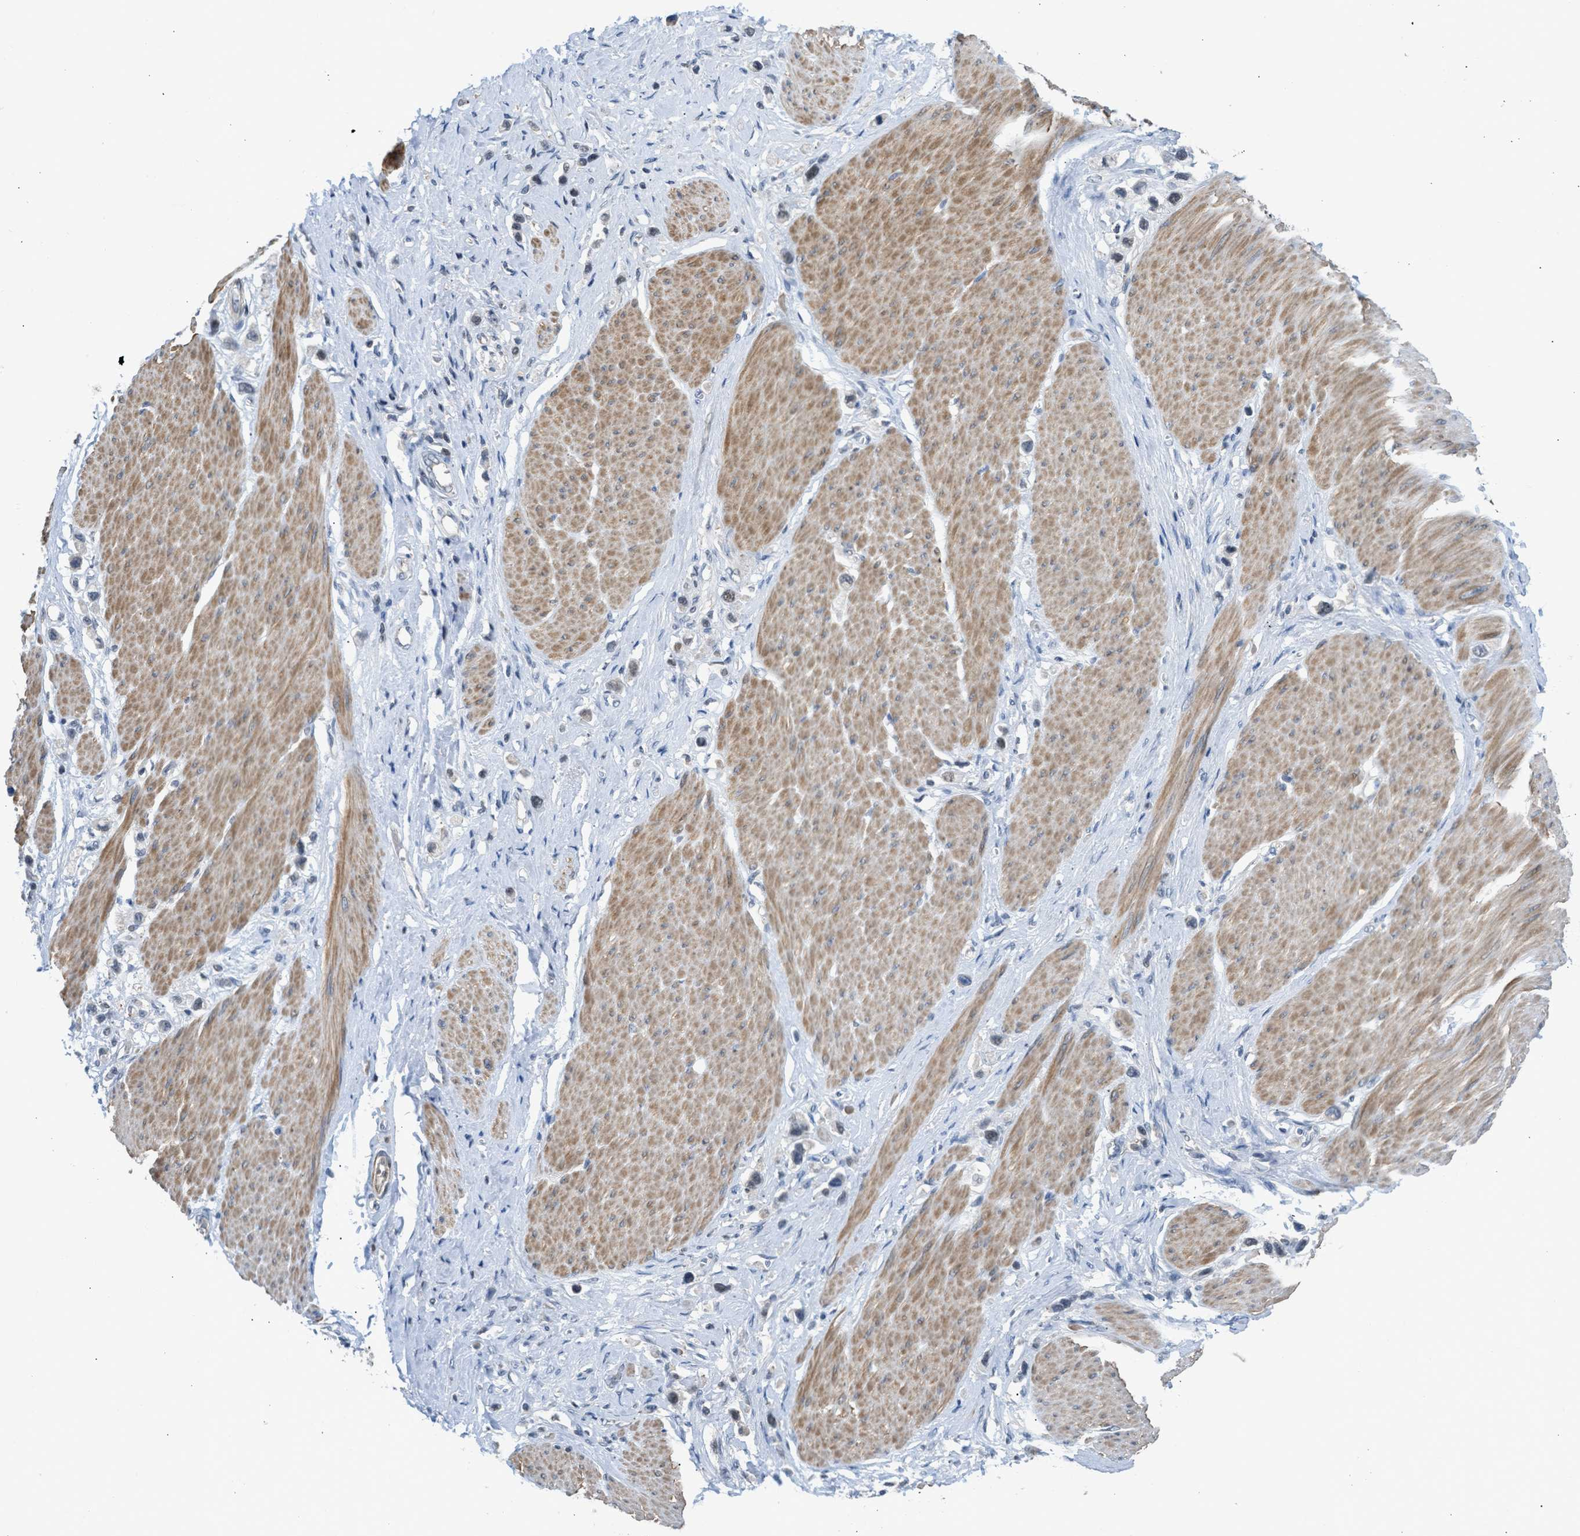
{"staining": {"intensity": "negative", "quantity": "none", "location": "none"}, "tissue": "stomach cancer", "cell_type": "Tumor cells", "image_type": "cancer", "snomed": [{"axis": "morphology", "description": "Adenocarcinoma, NOS"}, {"axis": "topography", "description": "Stomach"}], "caption": "Stomach cancer (adenocarcinoma) stained for a protein using immunohistochemistry (IHC) reveals no positivity tumor cells.", "gene": "TTBK2", "patient": {"sex": "female", "age": 65}}